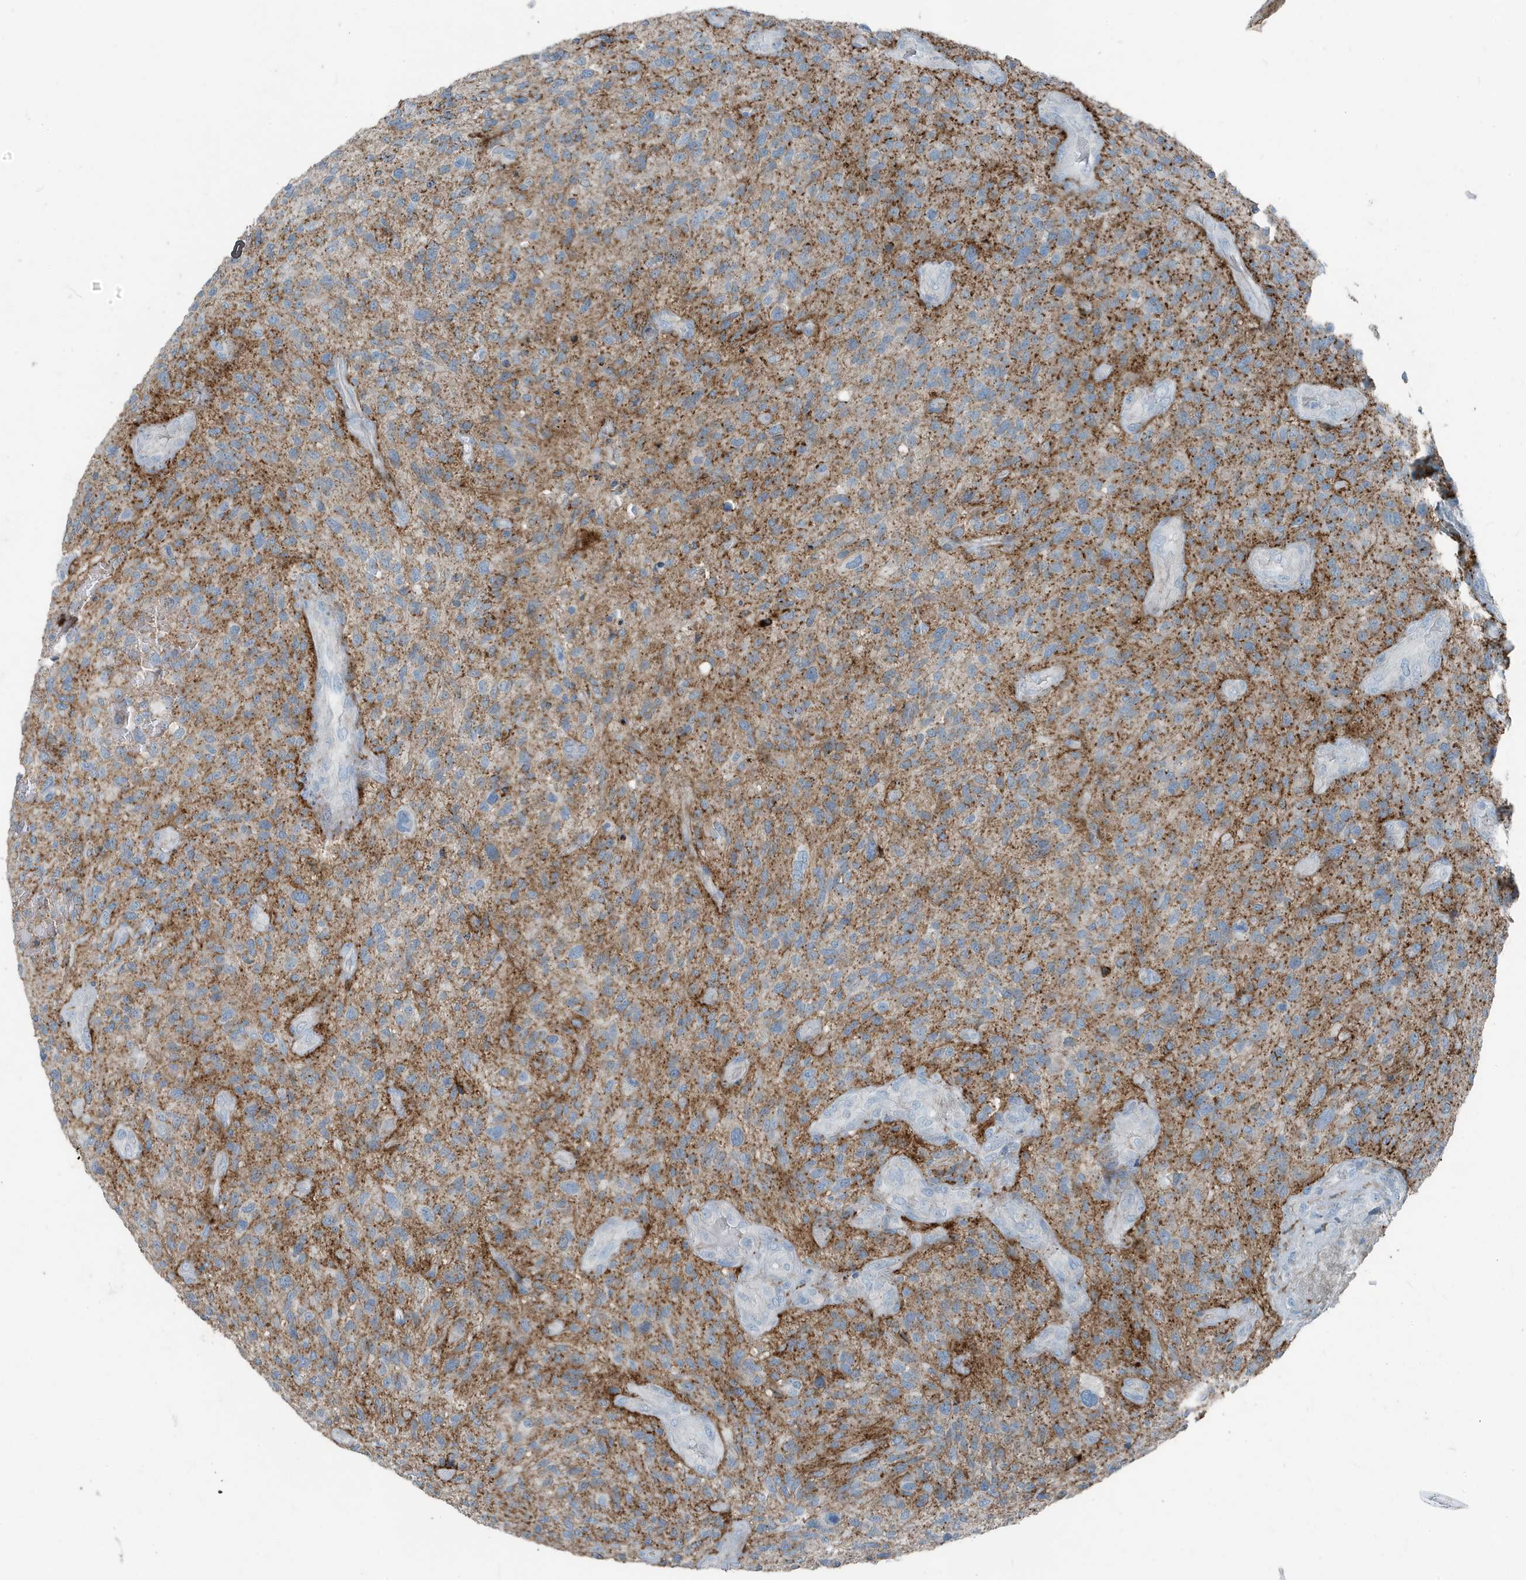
{"staining": {"intensity": "negative", "quantity": "none", "location": "none"}, "tissue": "glioma", "cell_type": "Tumor cells", "image_type": "cancer", "snomed": [{"axis": "morphology", "description": "Glioma, malignant, High grade"}, {"axis": "topography", "description": "Brain"}], "caption": "A micrograph of human malignant glioma (high-grade) is negative for staining in tumor cells. The staining is performed using DAB brown chromogen with nuclei counter-stained in using hematoxylin.", "gene": "FAM162A", "patient": {"sex": "male", "age": 47}}